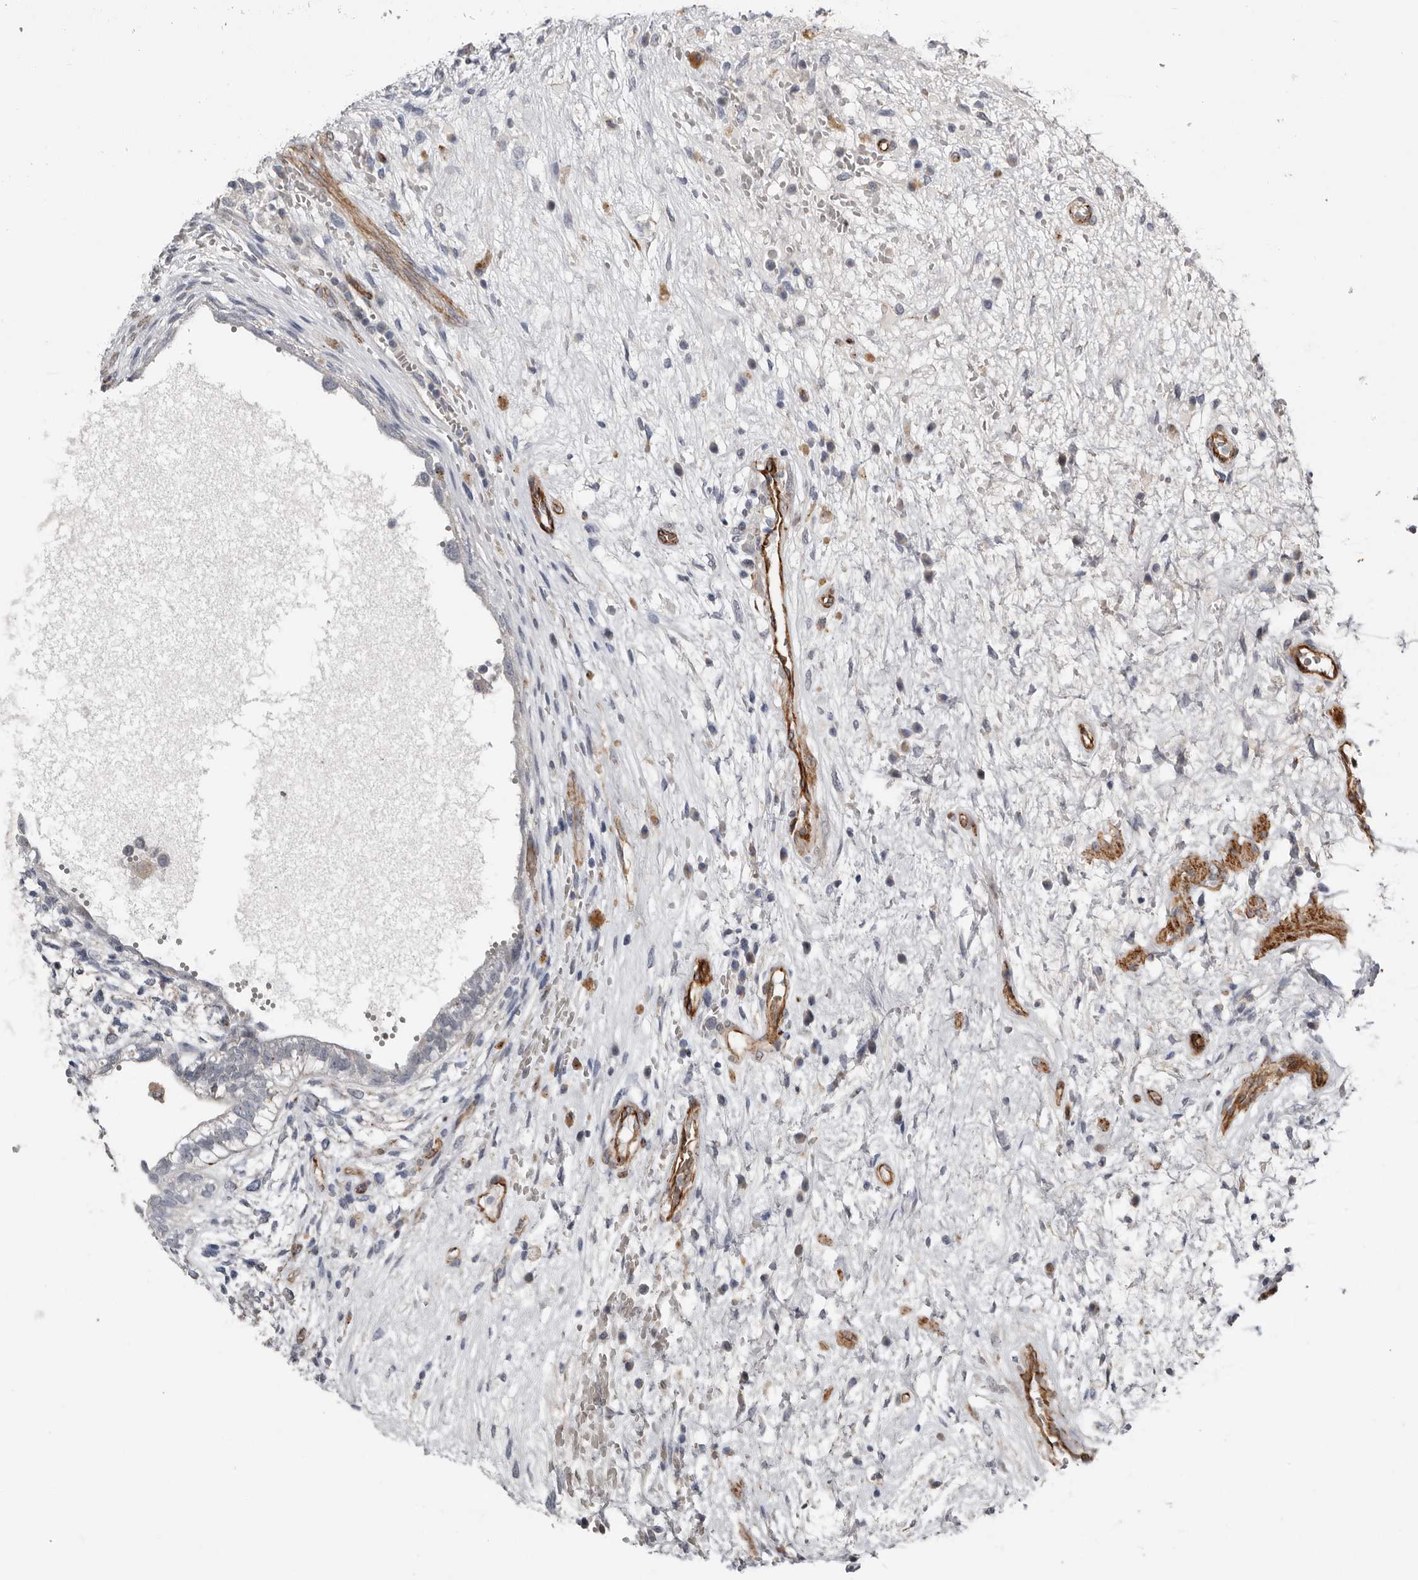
{"staining": {"intensity": "negative", "quantity": "none", "location": "none"}, "tissue": "testis cancer", "cell_type": "Tumor cells", "image_type": "cancer", "snomed": [{"axis": "morphology", "description": "Carcinoma, Embryonal, NOS"}, {"axis": "topography", "description": "Testis"}], "caption": "Immunohistochemistry image of neoplastic tissue: human testis cancer stained with DAB exhibits no significant protein positivity in tumor cells.", "gene": "RANBP17", "patient": {"sex": "male", "age": 26}}